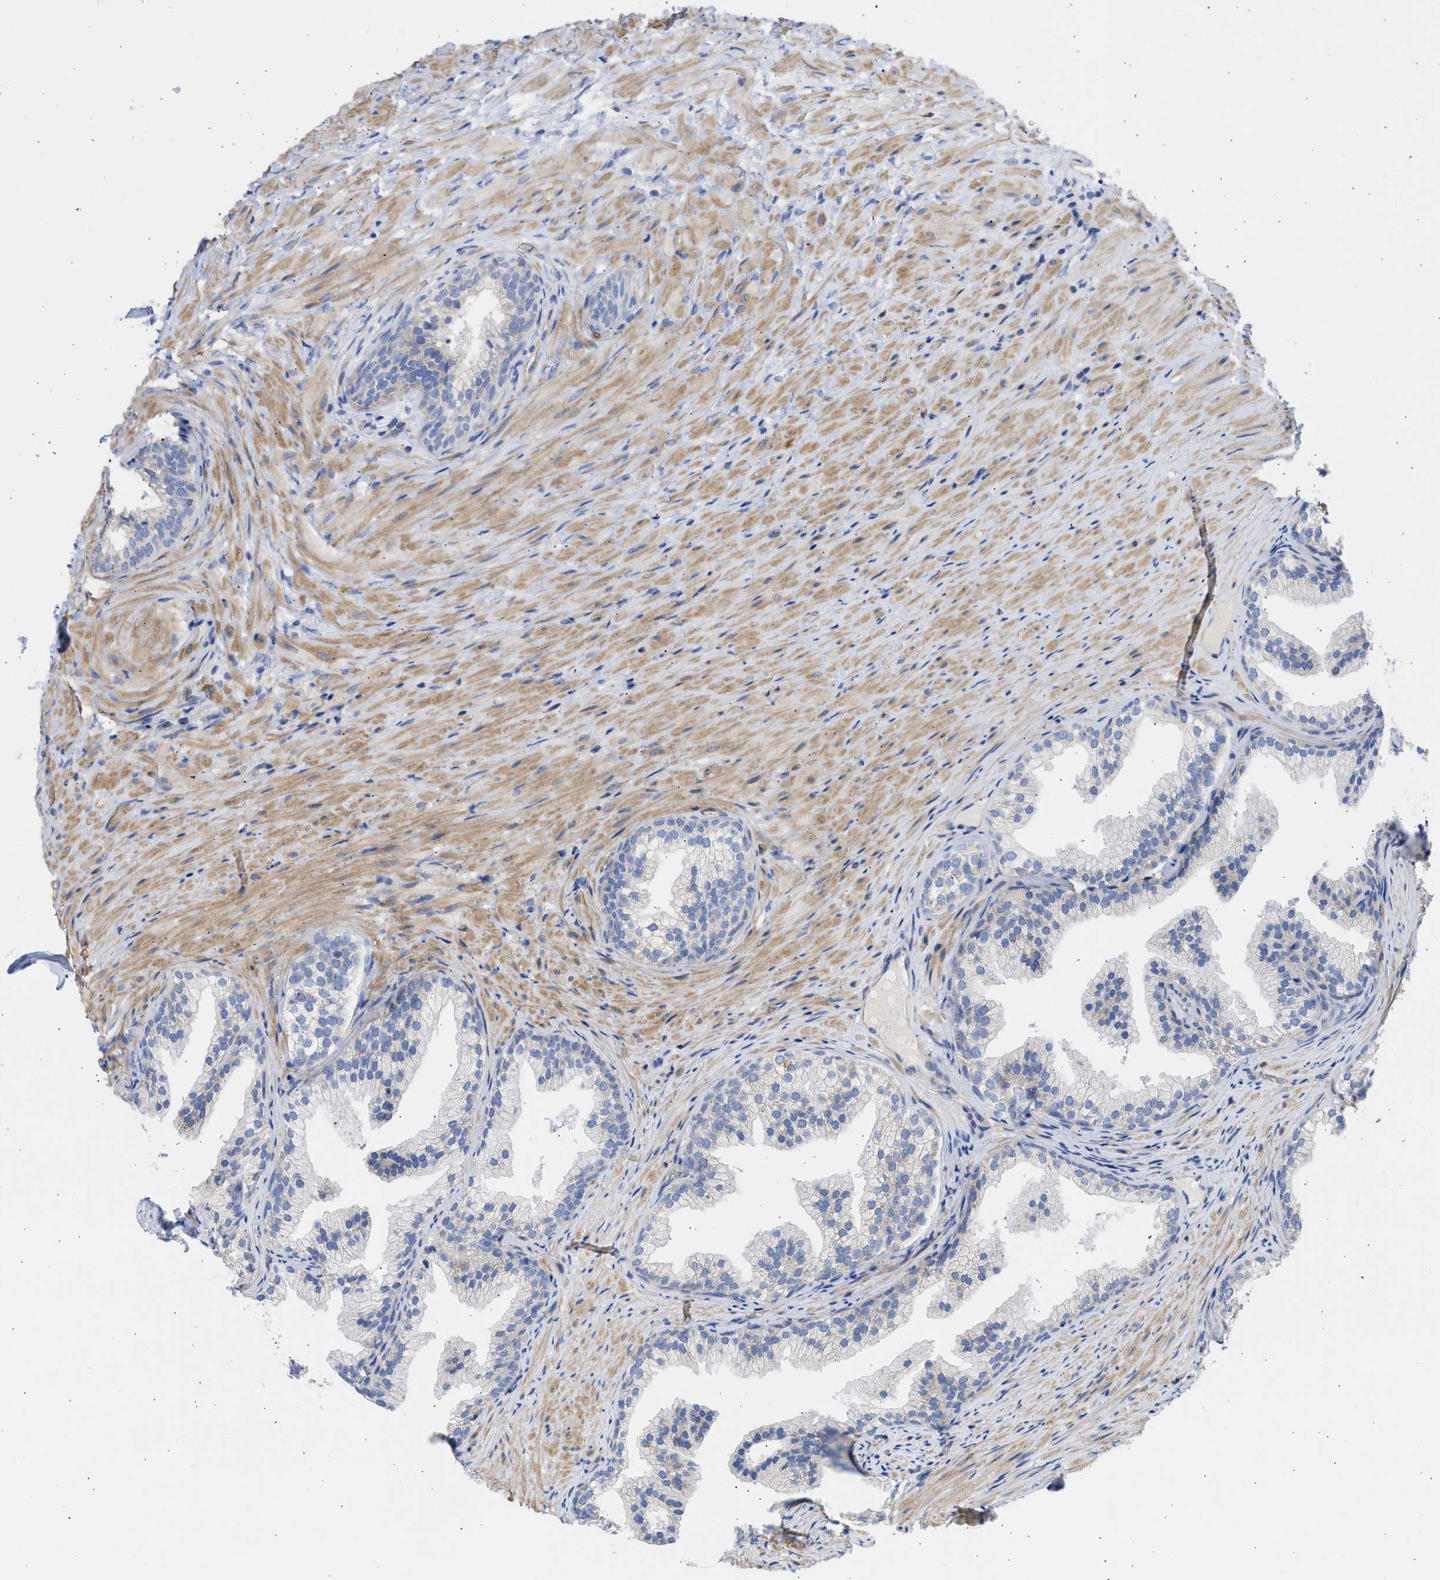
{"staining": {"intensity": "weak", "quantity": "25%-75%", "location": "cytoplasmic/membranous"}, "tissue": "prostate", "cell_type": "Glandular cells", "image_type": "normal", "snomed": [{"axis": "morphology", "description": "Normal tissue, NOS"}, {"axis": "topography", "description": "Prostate"}], "caption": "Benign prostate exhibits weak cytoplasmic/membranous expression in approximately 25%-75% of glandular cells.", "gene": "BTG3", "patient": {"sex": "male", "age": 76}}